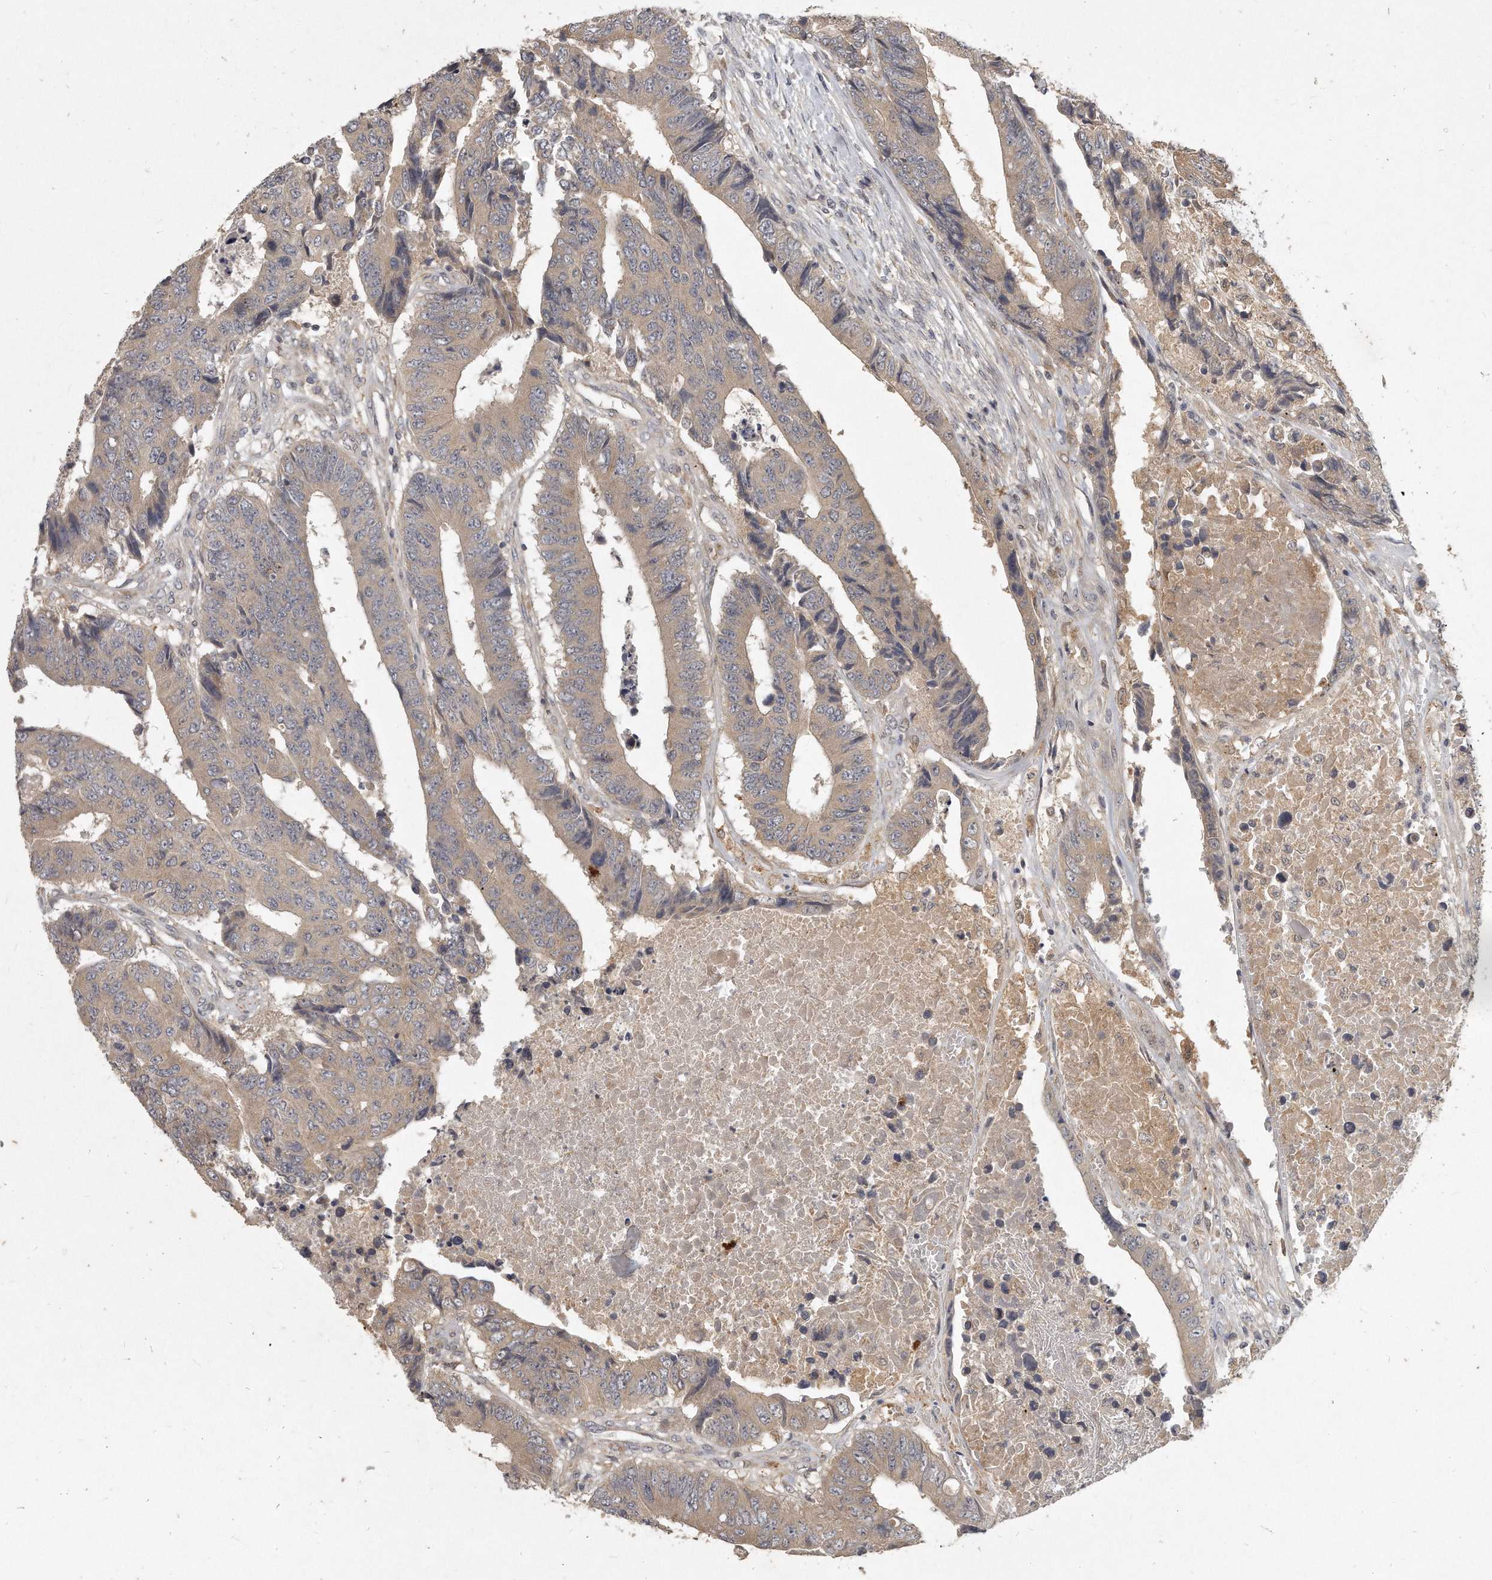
{"staining": {"intensity": "weak", "quantity": ">75%", "location": "cytoplasmic/membranous"}, "tissue": "colorectal cancer", "cell_type": "Tumor cells", "image_type": "cancer", "snomed": [{"axis": "morphology", "description": "Adenocarcinoma, NOS"}, {"axis": "topography", "description": "Rectum"}], "caption": "The photomicrograph demonstrates staining of adenocarcinoma (colorectal), revealing weak cytoplasmic/membranous protein positivity (brown color) within tumor cells. The protein of interest is shown in brown color, while the nuclei are stained blue.", "gene": "LGALS8", "patient": {"sex": "male", "age": 84}}